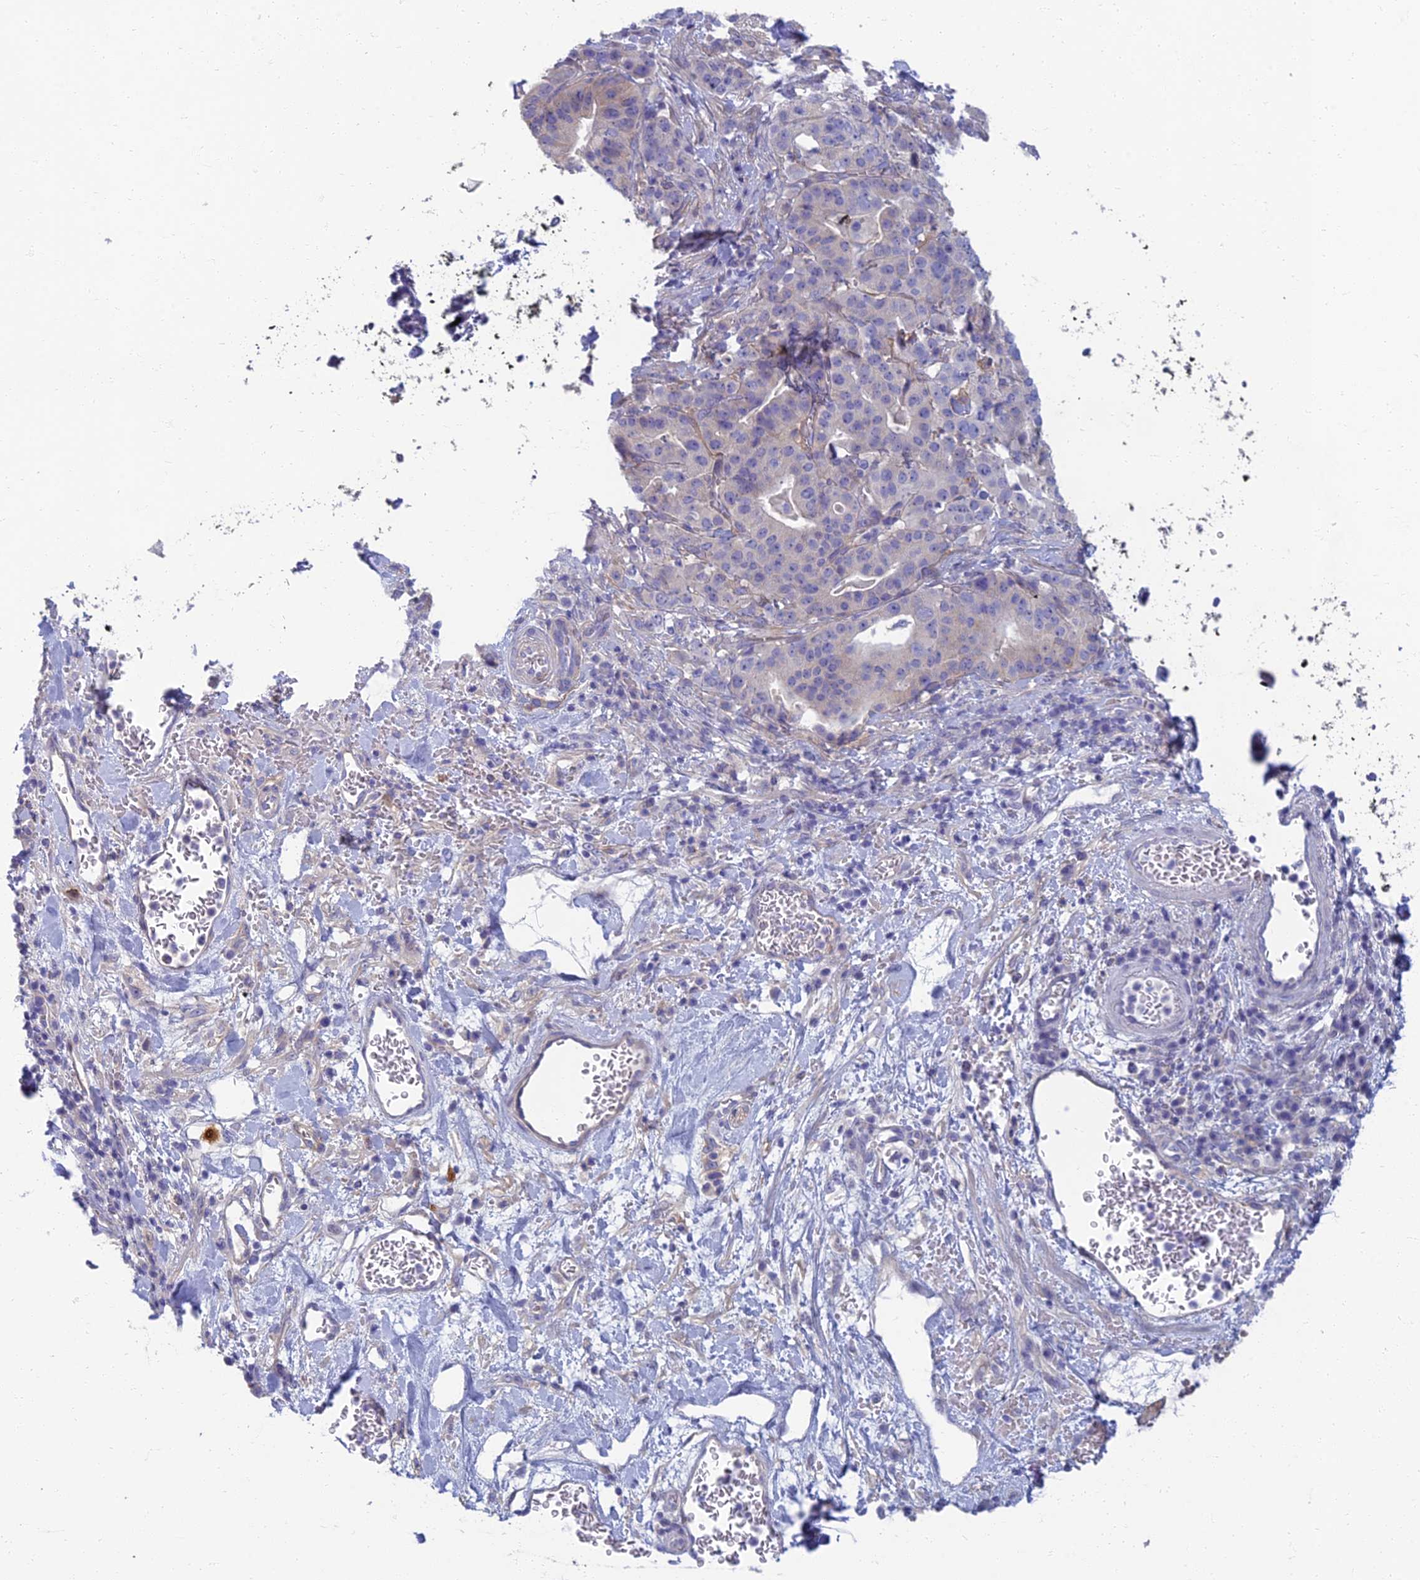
{"staining": {"intensity": "negative", "quantity": "none", "location": "none"}, "tissue": "stomach cancer", "cell_type": "Tumor cells", "image_type": "cancer", "snomed": [{"axis": "morphology", "description": "Adenocarcinoma, NOS"}, {"axis": "topography", "description": "Stomach"}], "caption": "High magnification brightfield microscopy of stomach cancer (adenocarcinoma) stained with DAB (3,3'-diaminobenzidine) (brown) and counterstained with hematoxylin (blue): tumor cells show no significant expression.", "gene": "NEURL1", "patient": {"sex": "male", "age": 48}}